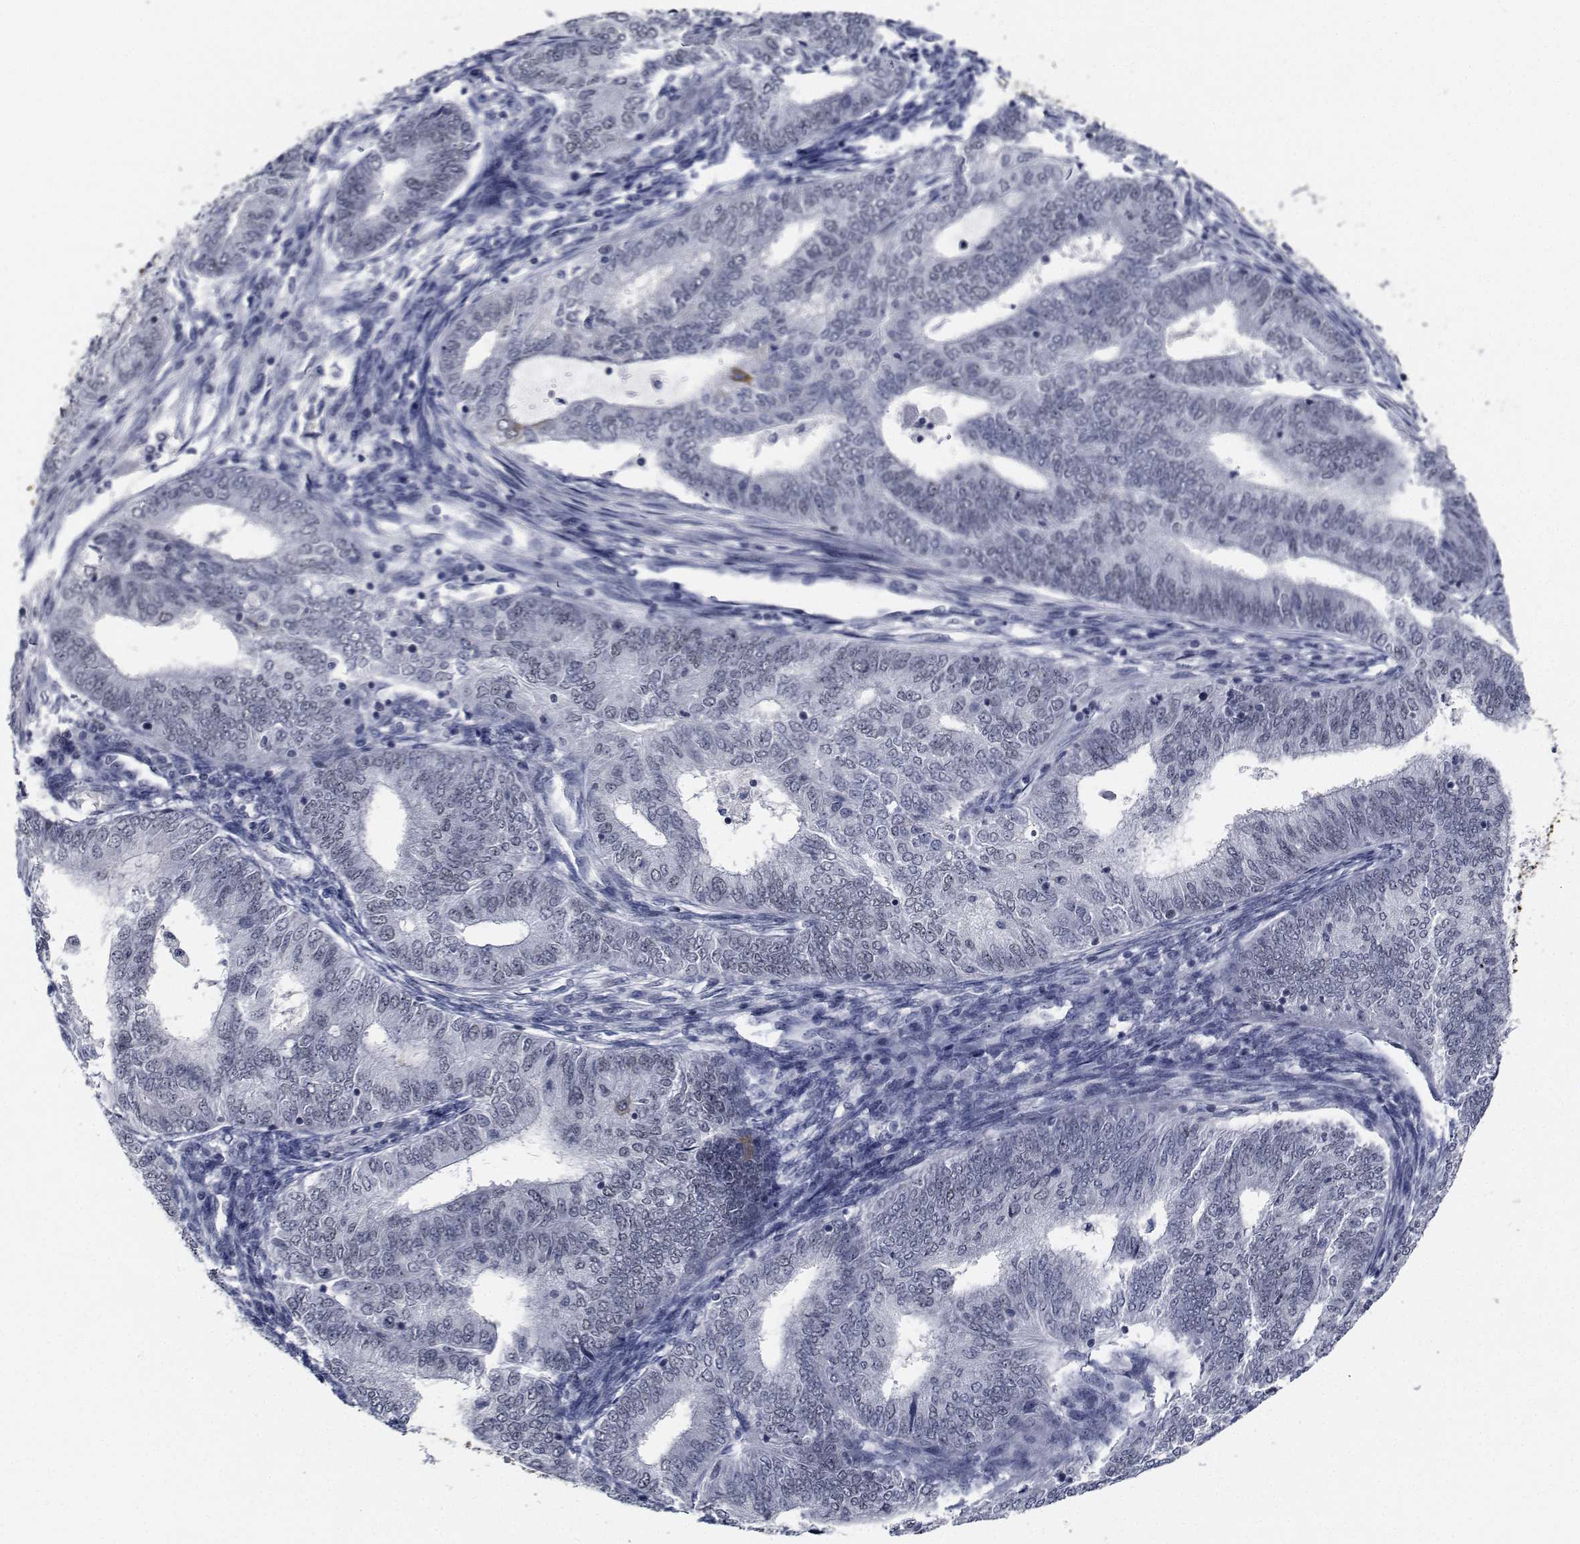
{"staining": {"intensity": "negative", "quantity": "none", "location": "none"}, "tissue": "endometrial cancer", "cell_type": "Tumor cells", "image_type": "cancer", "snomed": [{"axis": "morphology", "description": "Adenocarcinoma, NOS"}, {"axis": "topography", "description": "Endometrium"}], "caption": "Immunohistochemical staining of endometrial adenocarcinoma shows no significant positivity in tumor cells.", "gene": "NVL", "patient": {"sex": "female", "age": 62}}